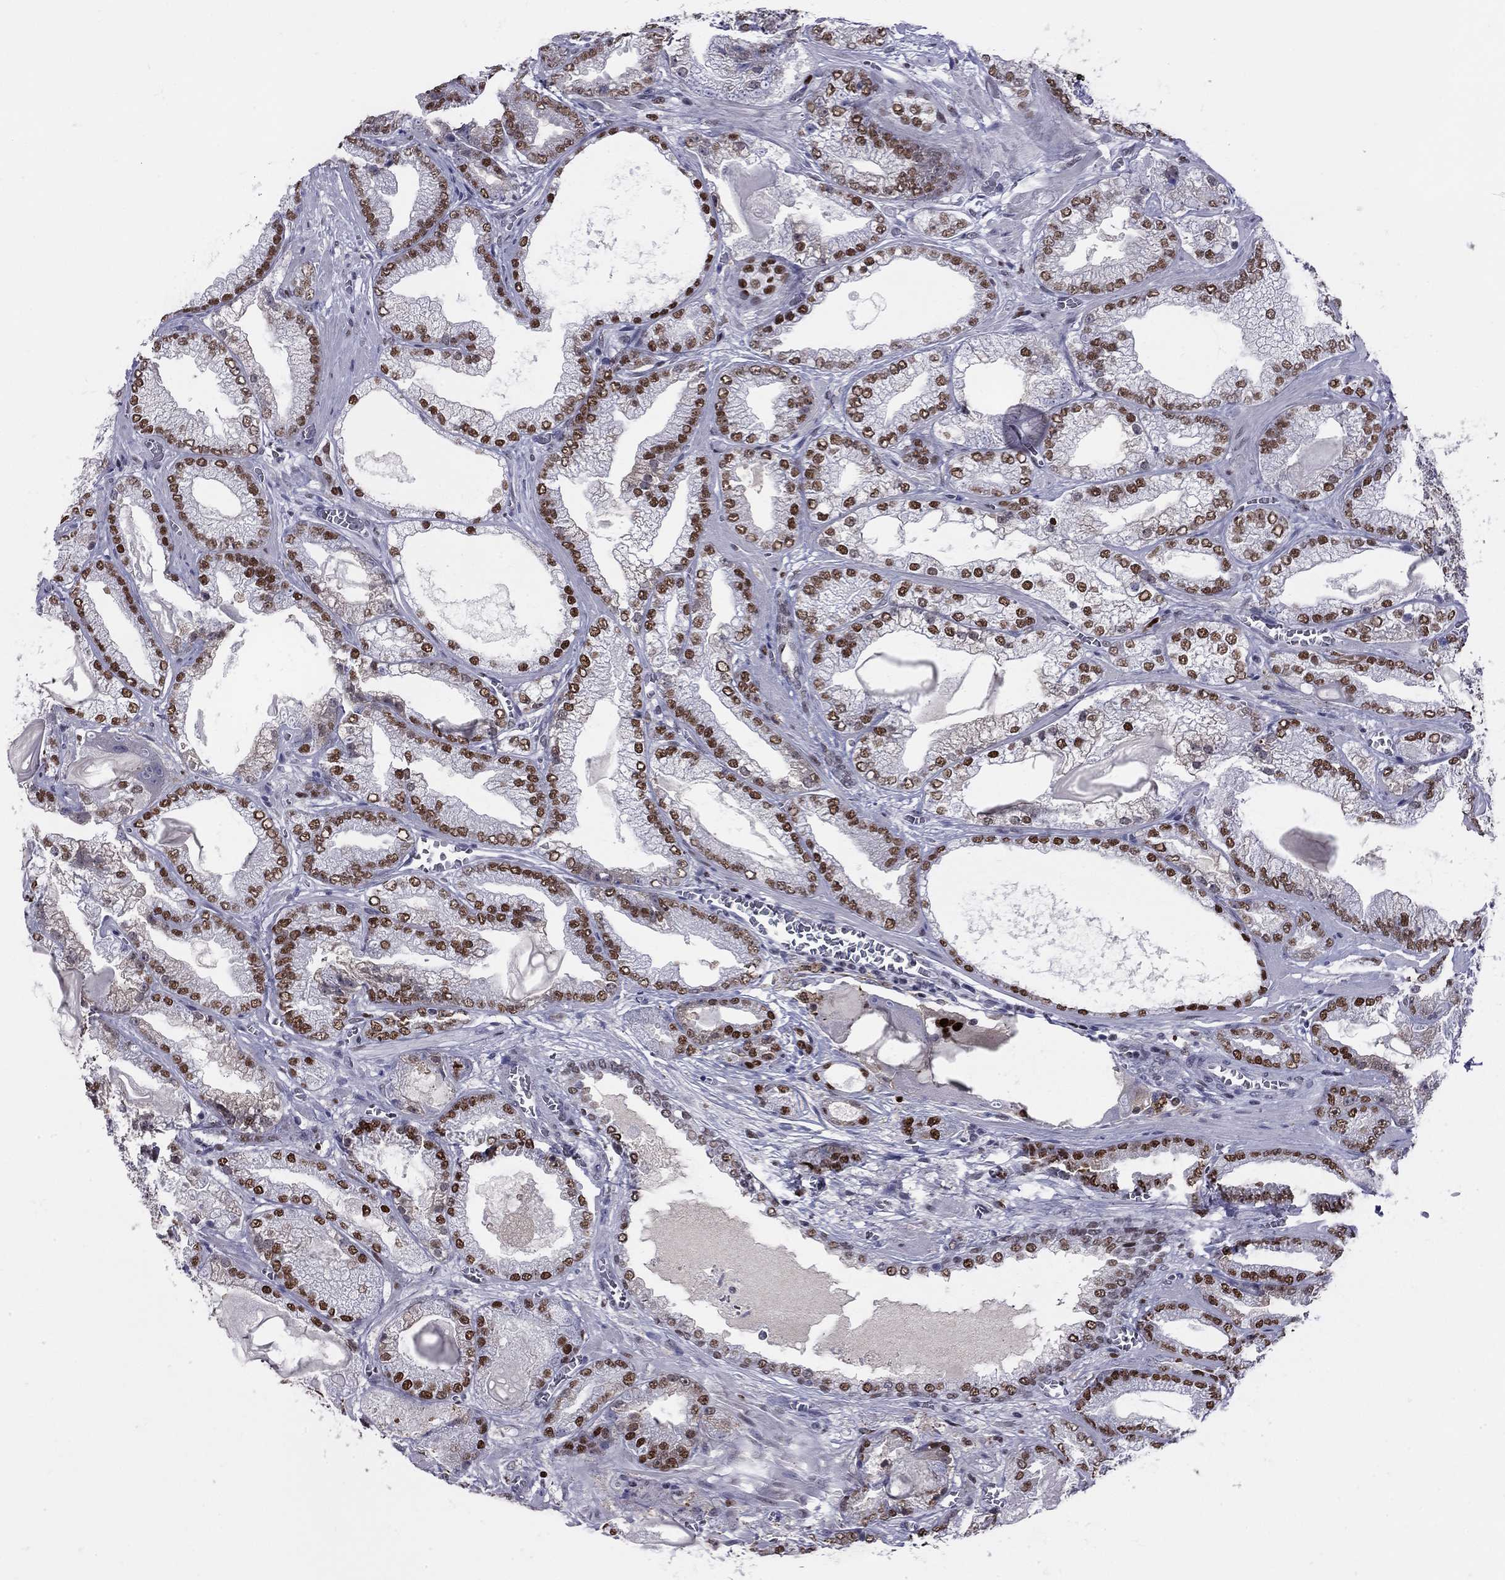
{"staining": {"intensity": "strong", "quantity": ">75%", "location": "nuclear"}, "tissue": "prostate cancer", "cell_type": "Tumor cells", "image_type": "cancer", "snomed": [{"axis": "morphology", "description": "Adenocarcinoma, Low grade"}, {"axis": "topography", "description": "Prostate"}], "caption": "Protein expression analysis of low-grade adenocarcinoma (prostate) shows strong nuclear positivity in about >75% of tumor cells. (DAB IHC with brightfield microscopy, high magnification).", "gene": "PCGF3", "patient": {"sex": "male", "age": 57}}